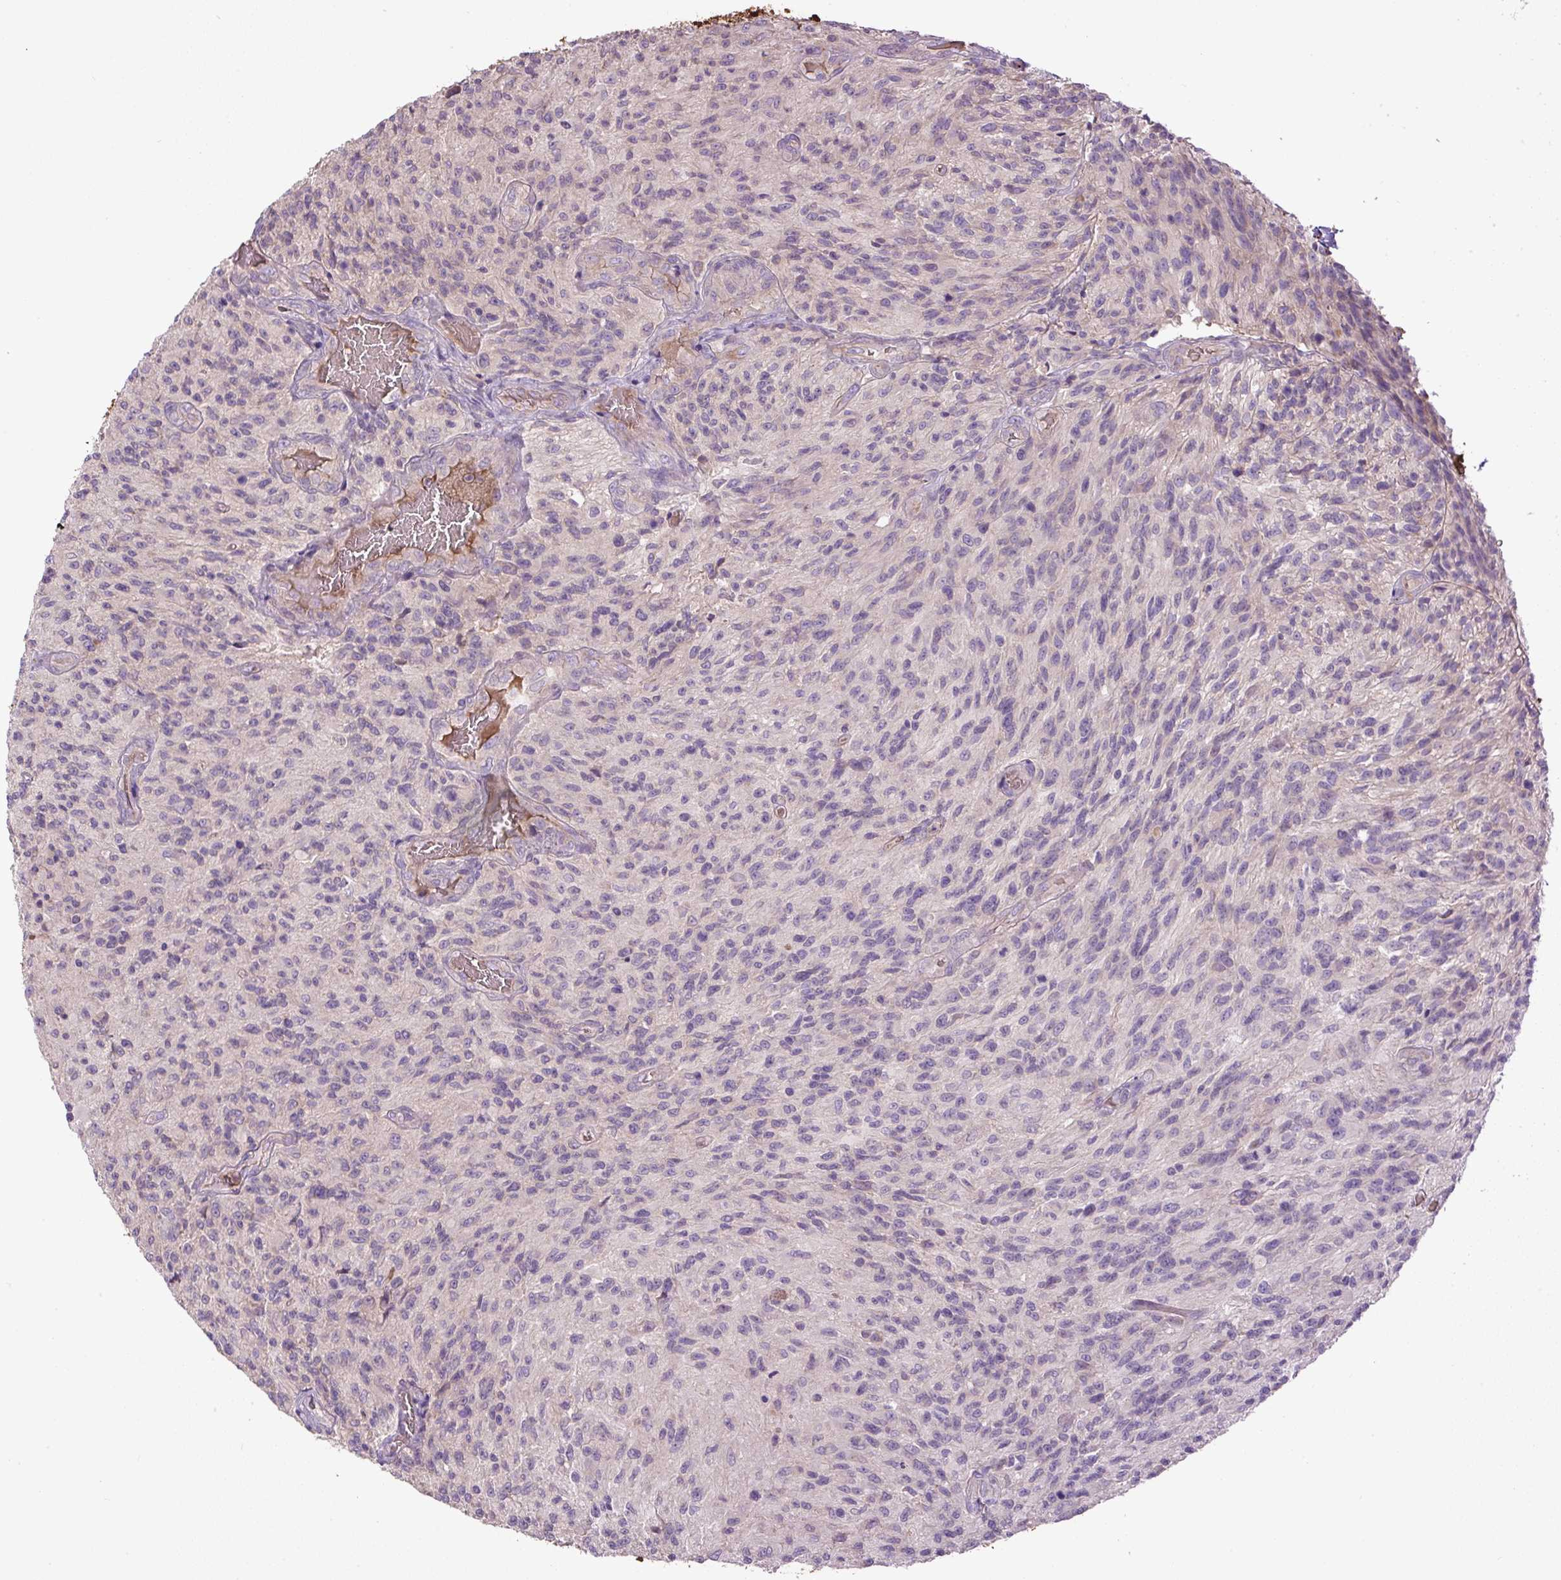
{"staining": {"intensity": "negative", "quantity": "none", "location": "none"}, "tissue": "glioma", "cell_type": "Tumor cells", "image_type": "cancer", "snomed": [{"axis": "morphology", "description": "Normal tissue, NOS"}, {"axis": "morphology", "description": "Glioma, malignant, High grade"}, {"axis": "topography", "description": "Cerebral cortex"}], "caption": "The immunohistochemistry image has no significant staining in tumor cells of glioma tissue. (Brightfield microscopy of DAB (3,3'-diaminobenzidine) immunohistochemistry (IHC) at high magnification).", "gene": "CXCL13", "patient": {"sex": "male", "age": 56}}